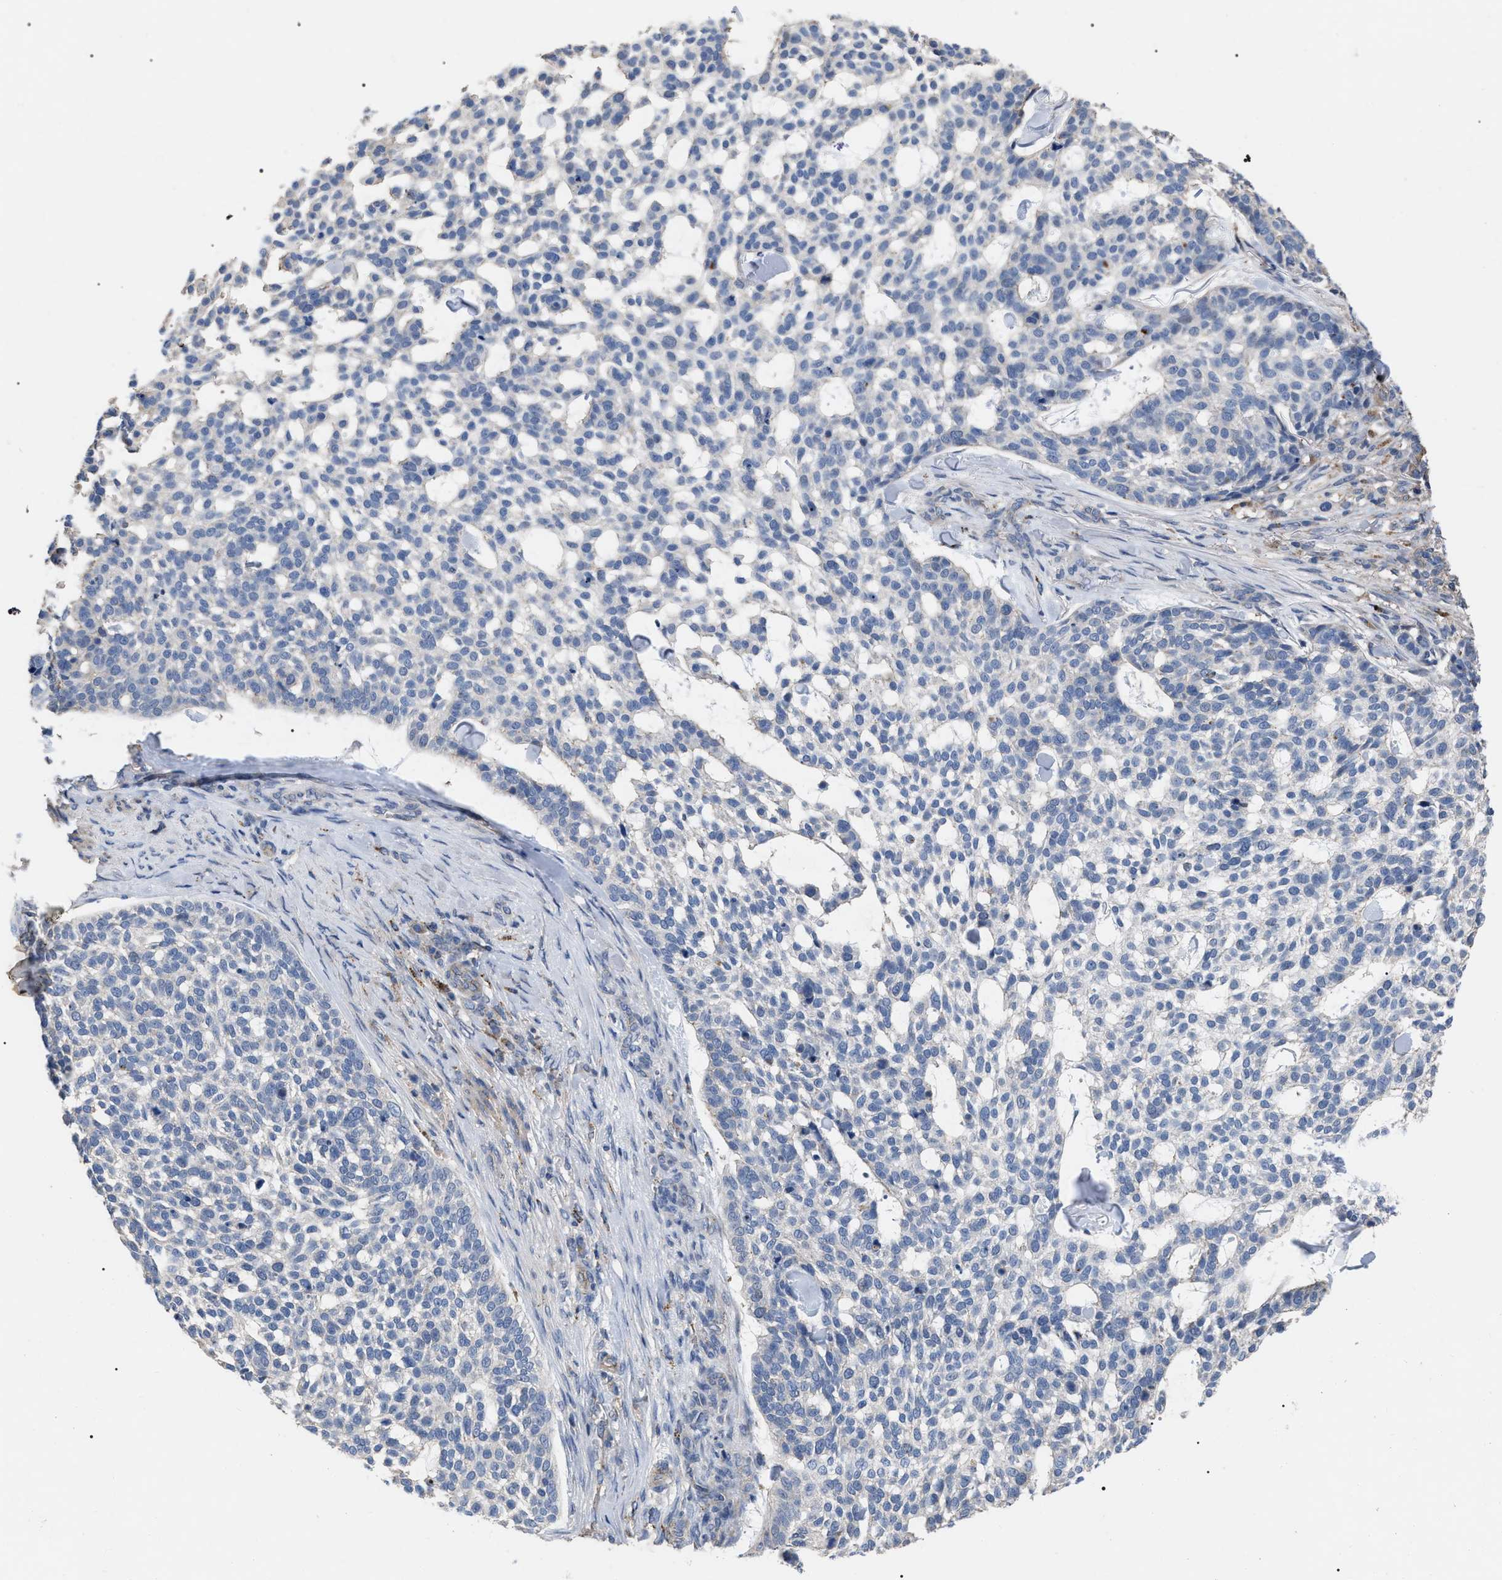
{"staining": {"intensity": "negative", "quantity": "none", "location": "none"}, "tissue": "skin cancer", "cell_type": "Tumor cells", "image_type": "cancer", "snomed": [{"axis": "morphology", "description": "Basal cell carcinoma"}, {"axis": "topography", "description": "Skin"}], "caption": "The photomicrograph exhibits no staining of tumor cells in basal cell carcinoma (skin).", "gene": "FAM171A2", "patient": {"sex": "female", "age": 64}}